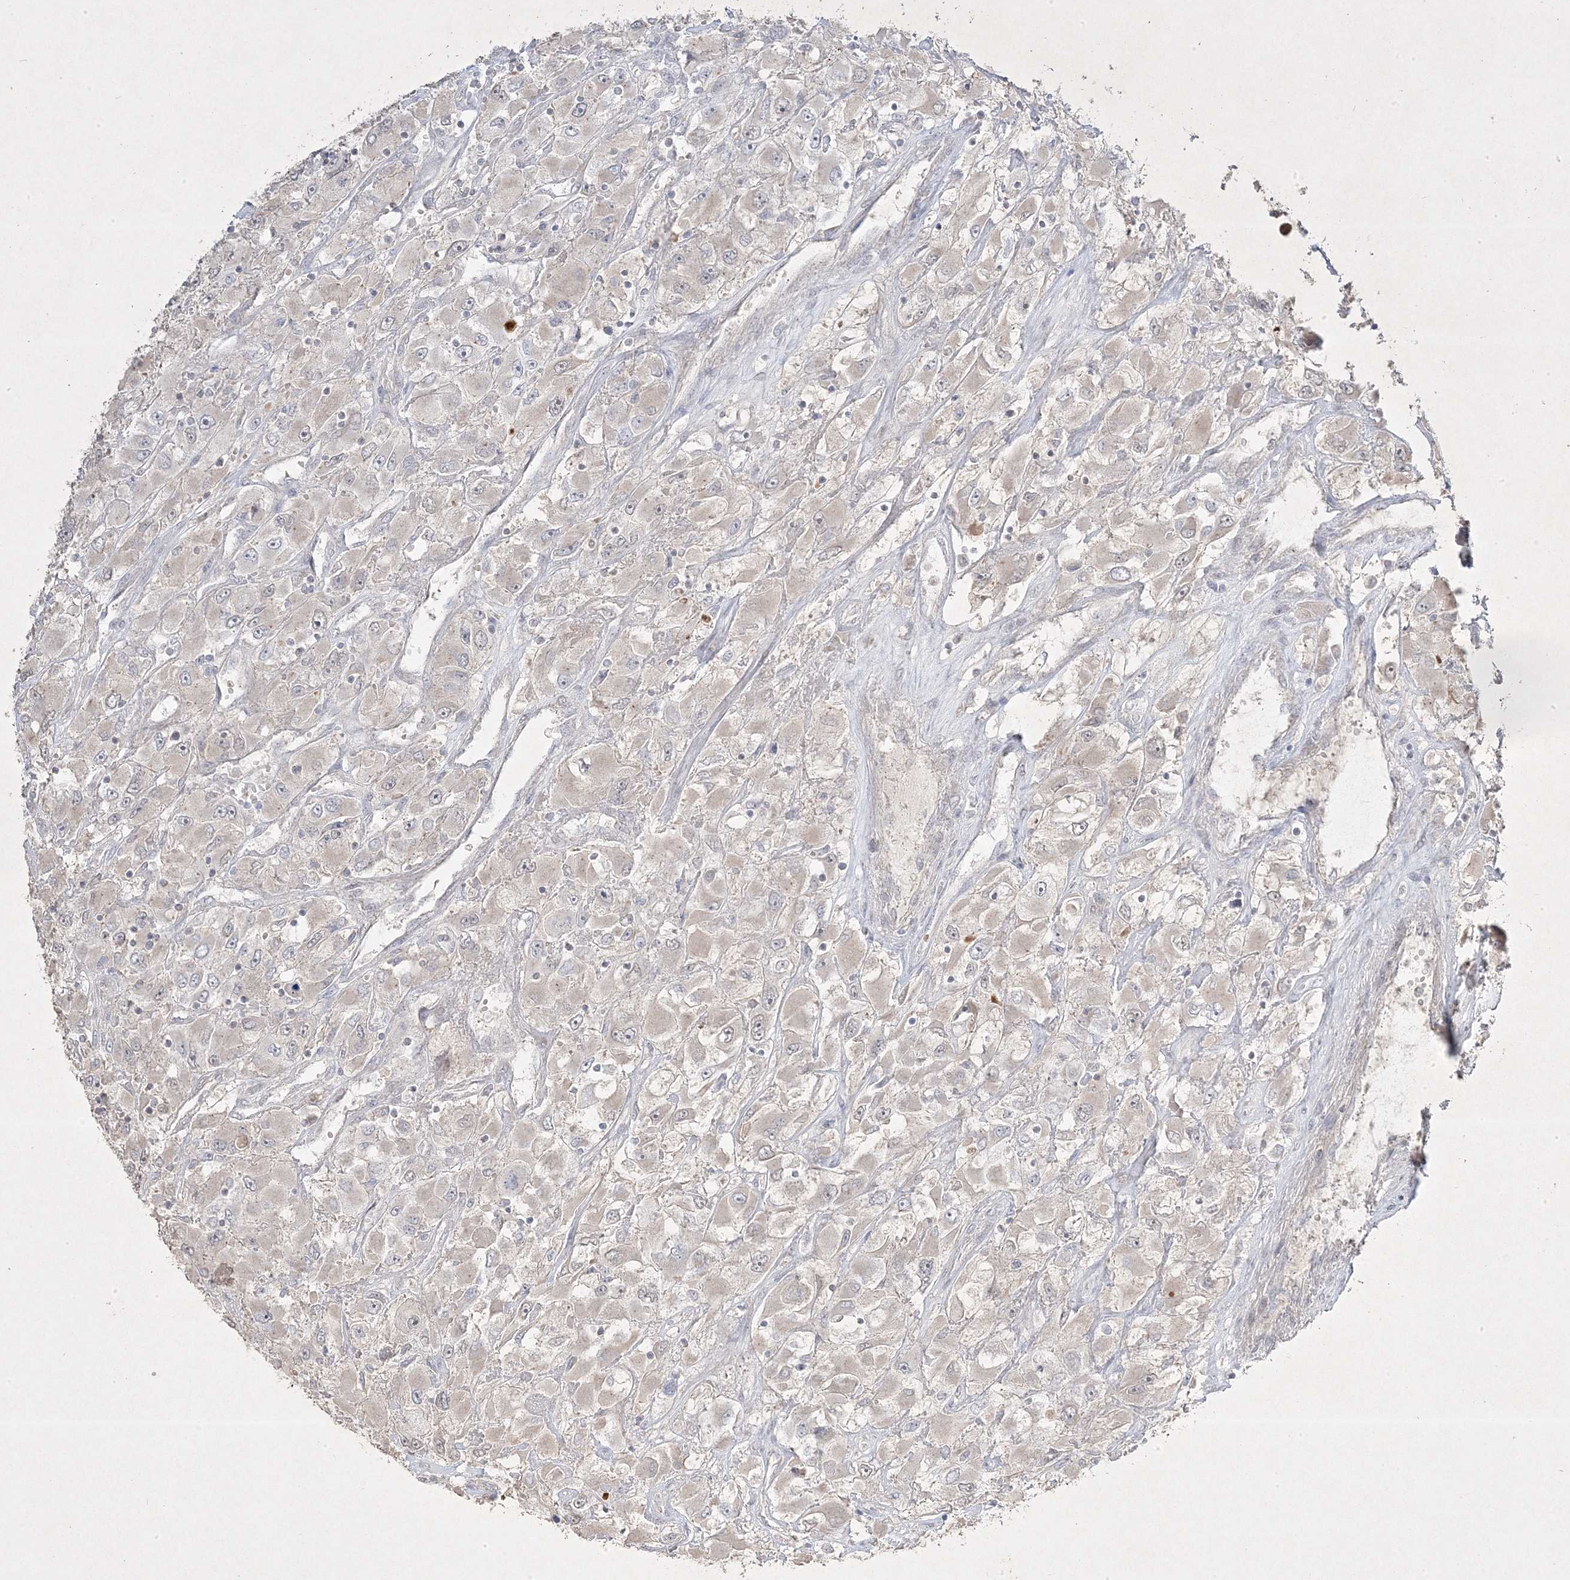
{"staining": {"intensity": "negative", "quantity": "none", "location": "none"}, "tissue": "renal cancer", "cell_type": "Tumor cells", "image_type": "cancer", "snomed": [{"axis": "morphology", "description": "Adenocarcinoma, NOS"}, {"axis": "topography", "description": "Kidney"}], "caption": "Immunohistochemistry (IHC) photomicrograph of renal cancer (adenocarcinoma) stained for a protein (brown), which reveals no expression in tumor cells.", "gene": "RGL4", "patient": {"sex": "female", "age": 52}}